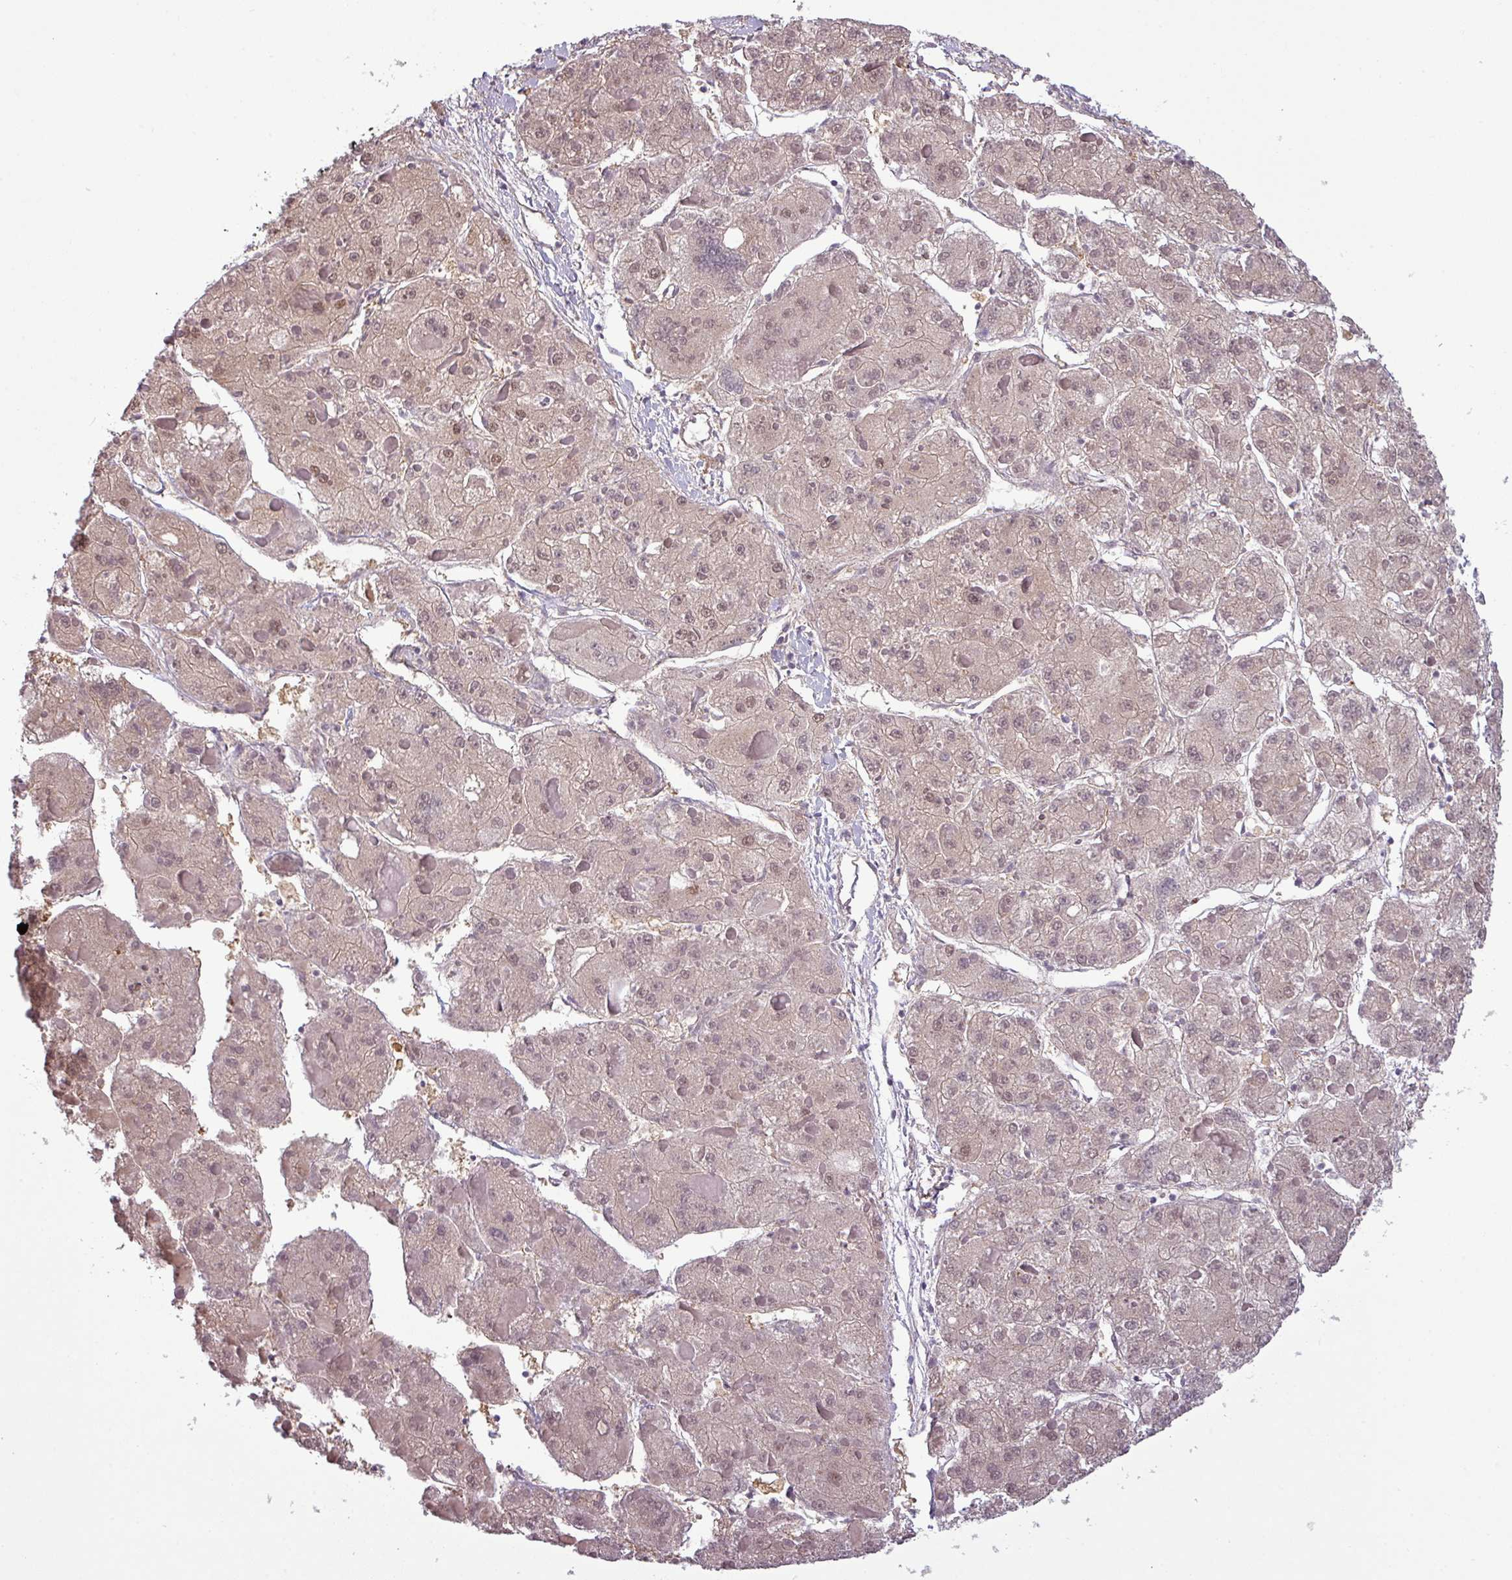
{"staining": {"intensity": "weak", "quantity": ">75%", "location": "nuclear"}, "tissue": "liver cancer", "cell_type": "Tumor cells", "image_type": "cancer", "snomed": [{"axis": "morphology", "description": "Carcinoma, Hepatocellular, NOS"}, {"axis": "topography", "description": "Liver"}], "caption": "Hepatocellular carcinoma (liver) tissue shows weak nuclear positivity in about >75% of tumor cells, visualized by immunohistochemistry. (brown staining indicates protein expression, while blue staining denotes nuclei).", "gene": "CCDC144A", "patient": {"sex": "female", "age": 73}}